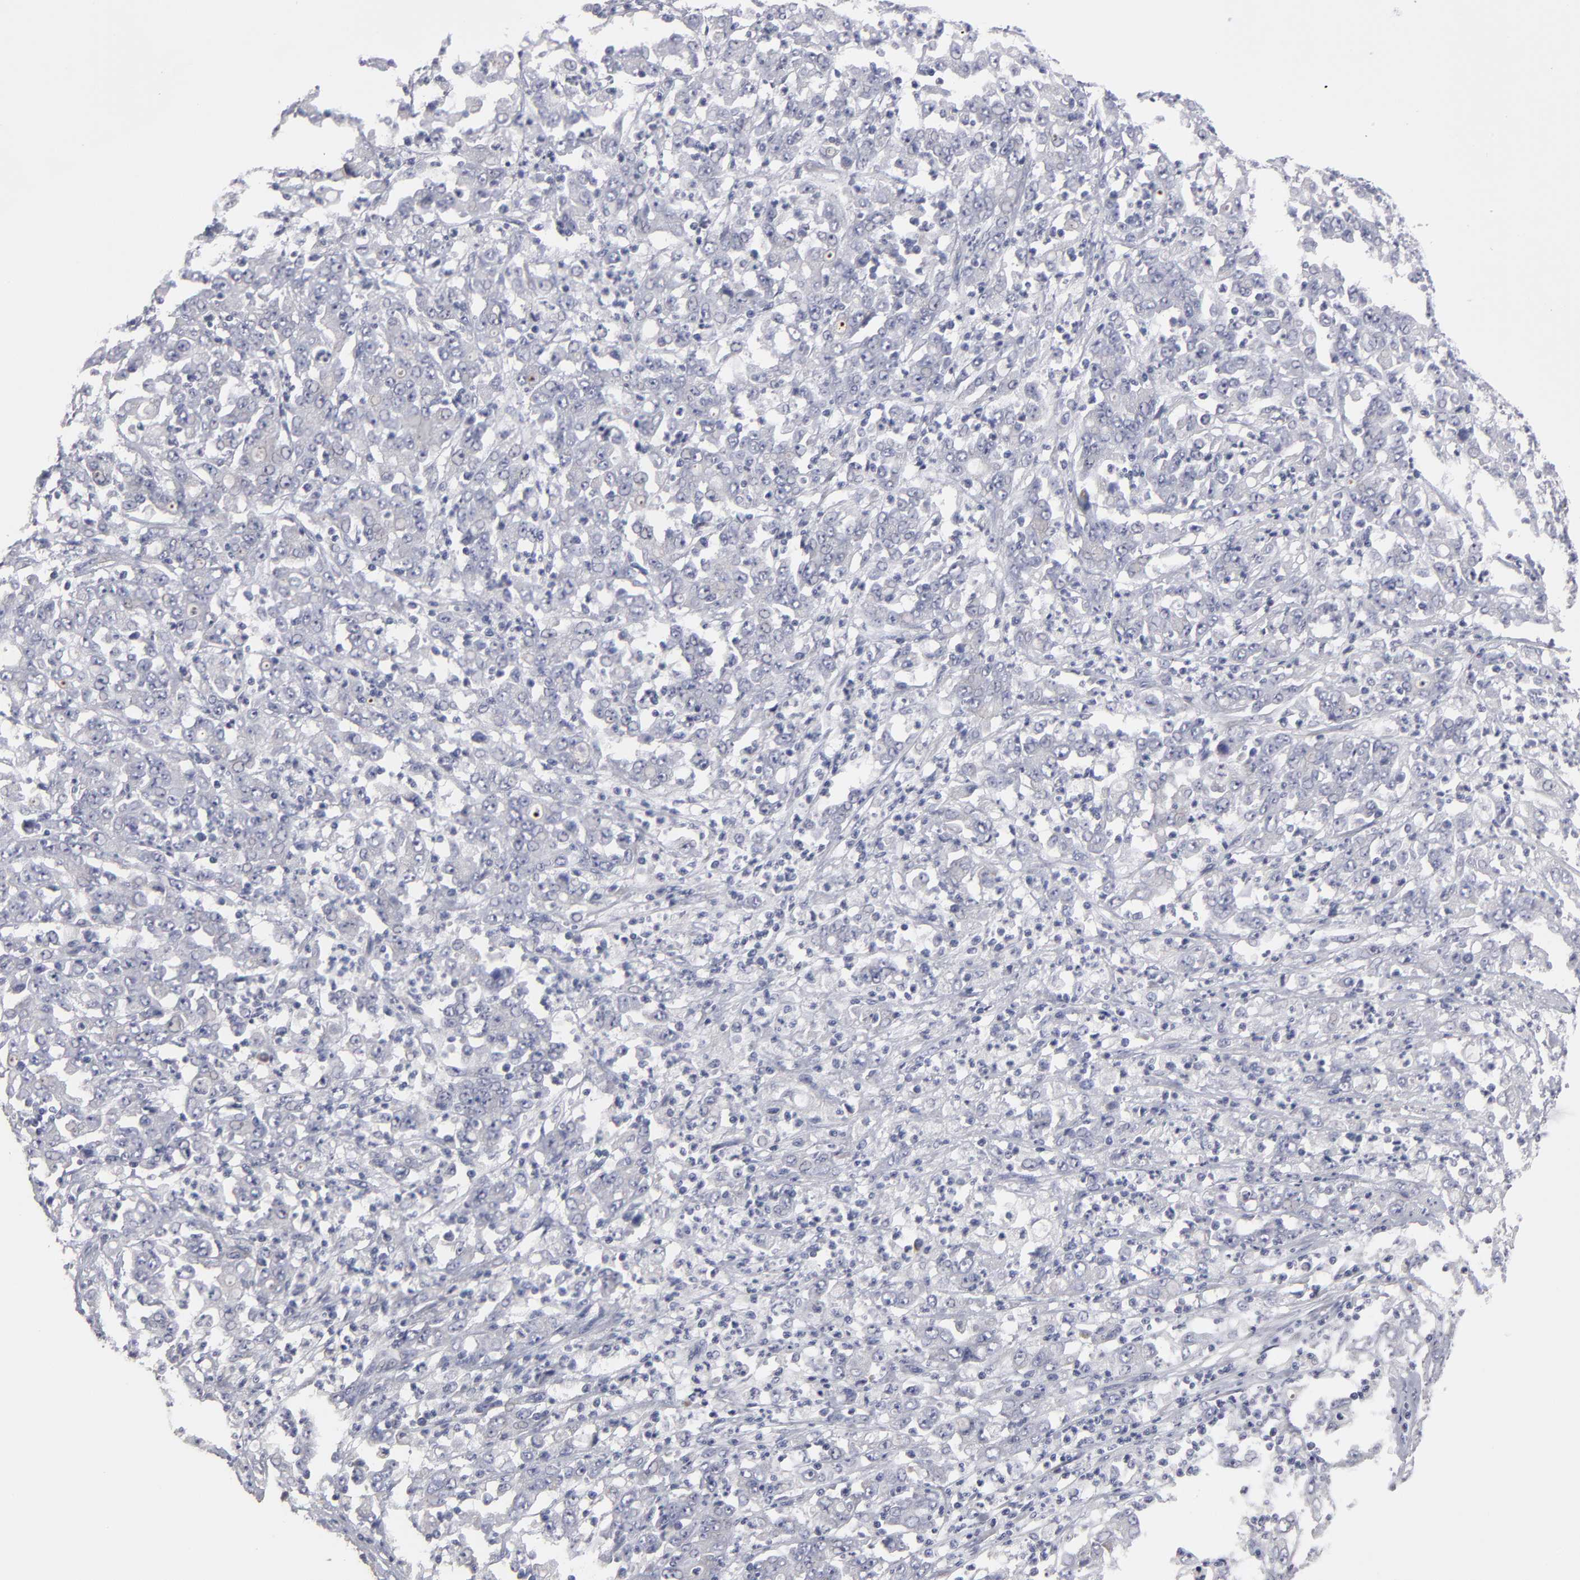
{"staining": {"intensity": "negative", "quantity": "none", "location": "none"}, "tissue": "stomach cancer", "cell_type": "Tumor cells", "image_type": "cancer", "snomed": [{"axis": "morphology", "description": "Adenocarcinoma, NOS"}, {"axis": "topography", "description": "Stomach, lower"}], "caption": "Immunohistochemistry image of neoplastic tissue: human stomach cancer stained with DAB (3,3'-diaminobenzidine) exhibits no significant protein staining in tumor cells.", "gene": "CCDC80", "patient": {"sex": "female", "age": 71}}